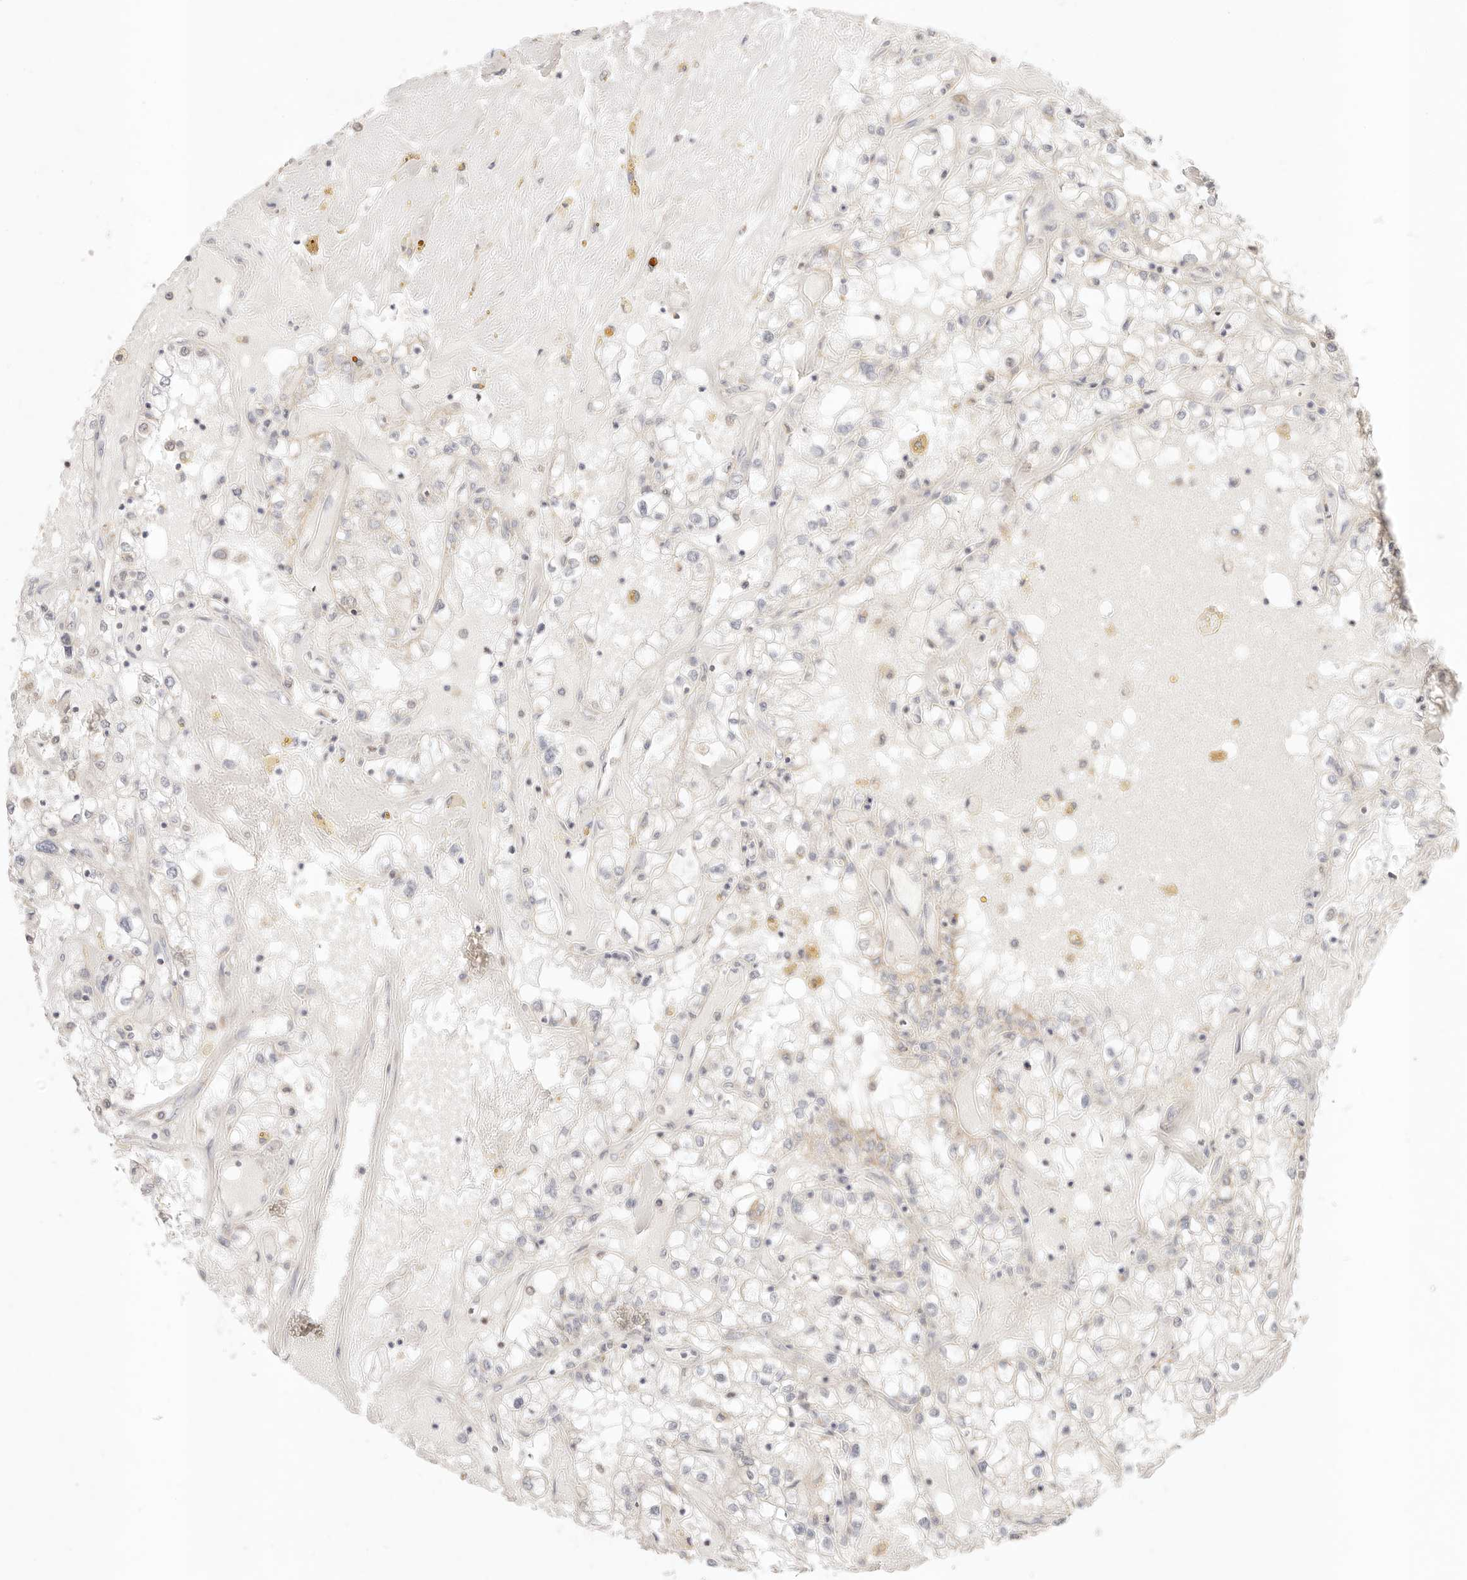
{"staining": {"intensity": "negative", "quantity": "none", "location": "none"}, "tissue": "renal cancer", "cell_type": "Tumor cells", "image_type": "cancer", "snomed": [{"axis": "morphology", "description": "Adenocarcinoma, NOS"}, {"axis": "topography", "description": "Kidney"}], "caption": "IHC of human renal cancer demonstrates no staining in tumor cells.", "gene": "GPR156", "patient": {"sex": "male", "age": 56}}